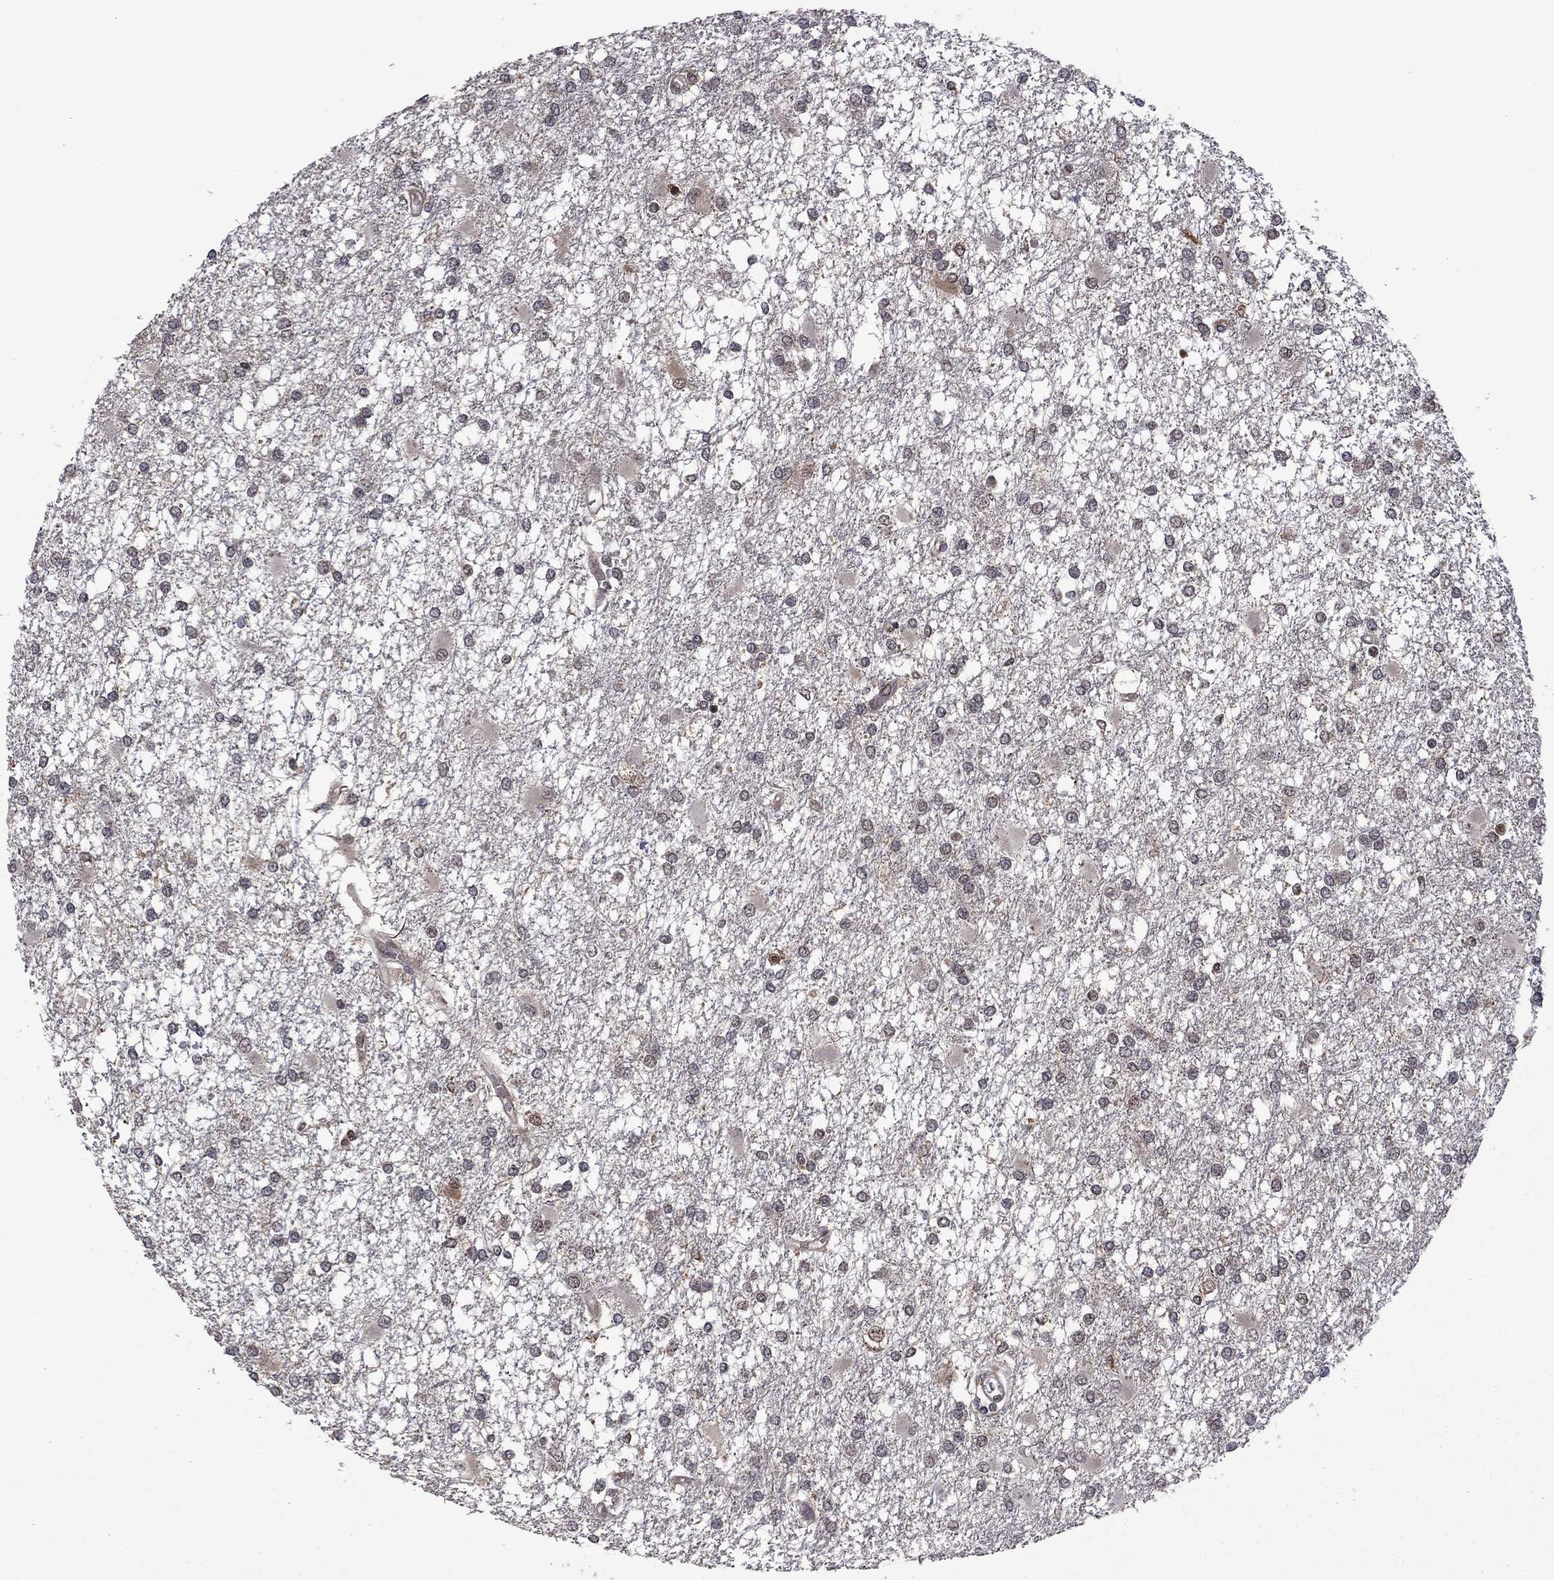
{"staining": {"intensity": "negative", "quantity": "none", "location": "none"}, "tissue": "glioma", "cell_type": "Tumor cells", "image_type": "cancer", "snomed": [{"axis": "morphology", "description": "Glioma, malignant, High grade"}, {"axis": "topography", "description": "Cerebral cortex"}], "caption": "Tumor cells show no significant protein staining in malignant glioma (high-grade).", "gene": "GPAA1", "patient": {"sex": "male", "age": 79}}